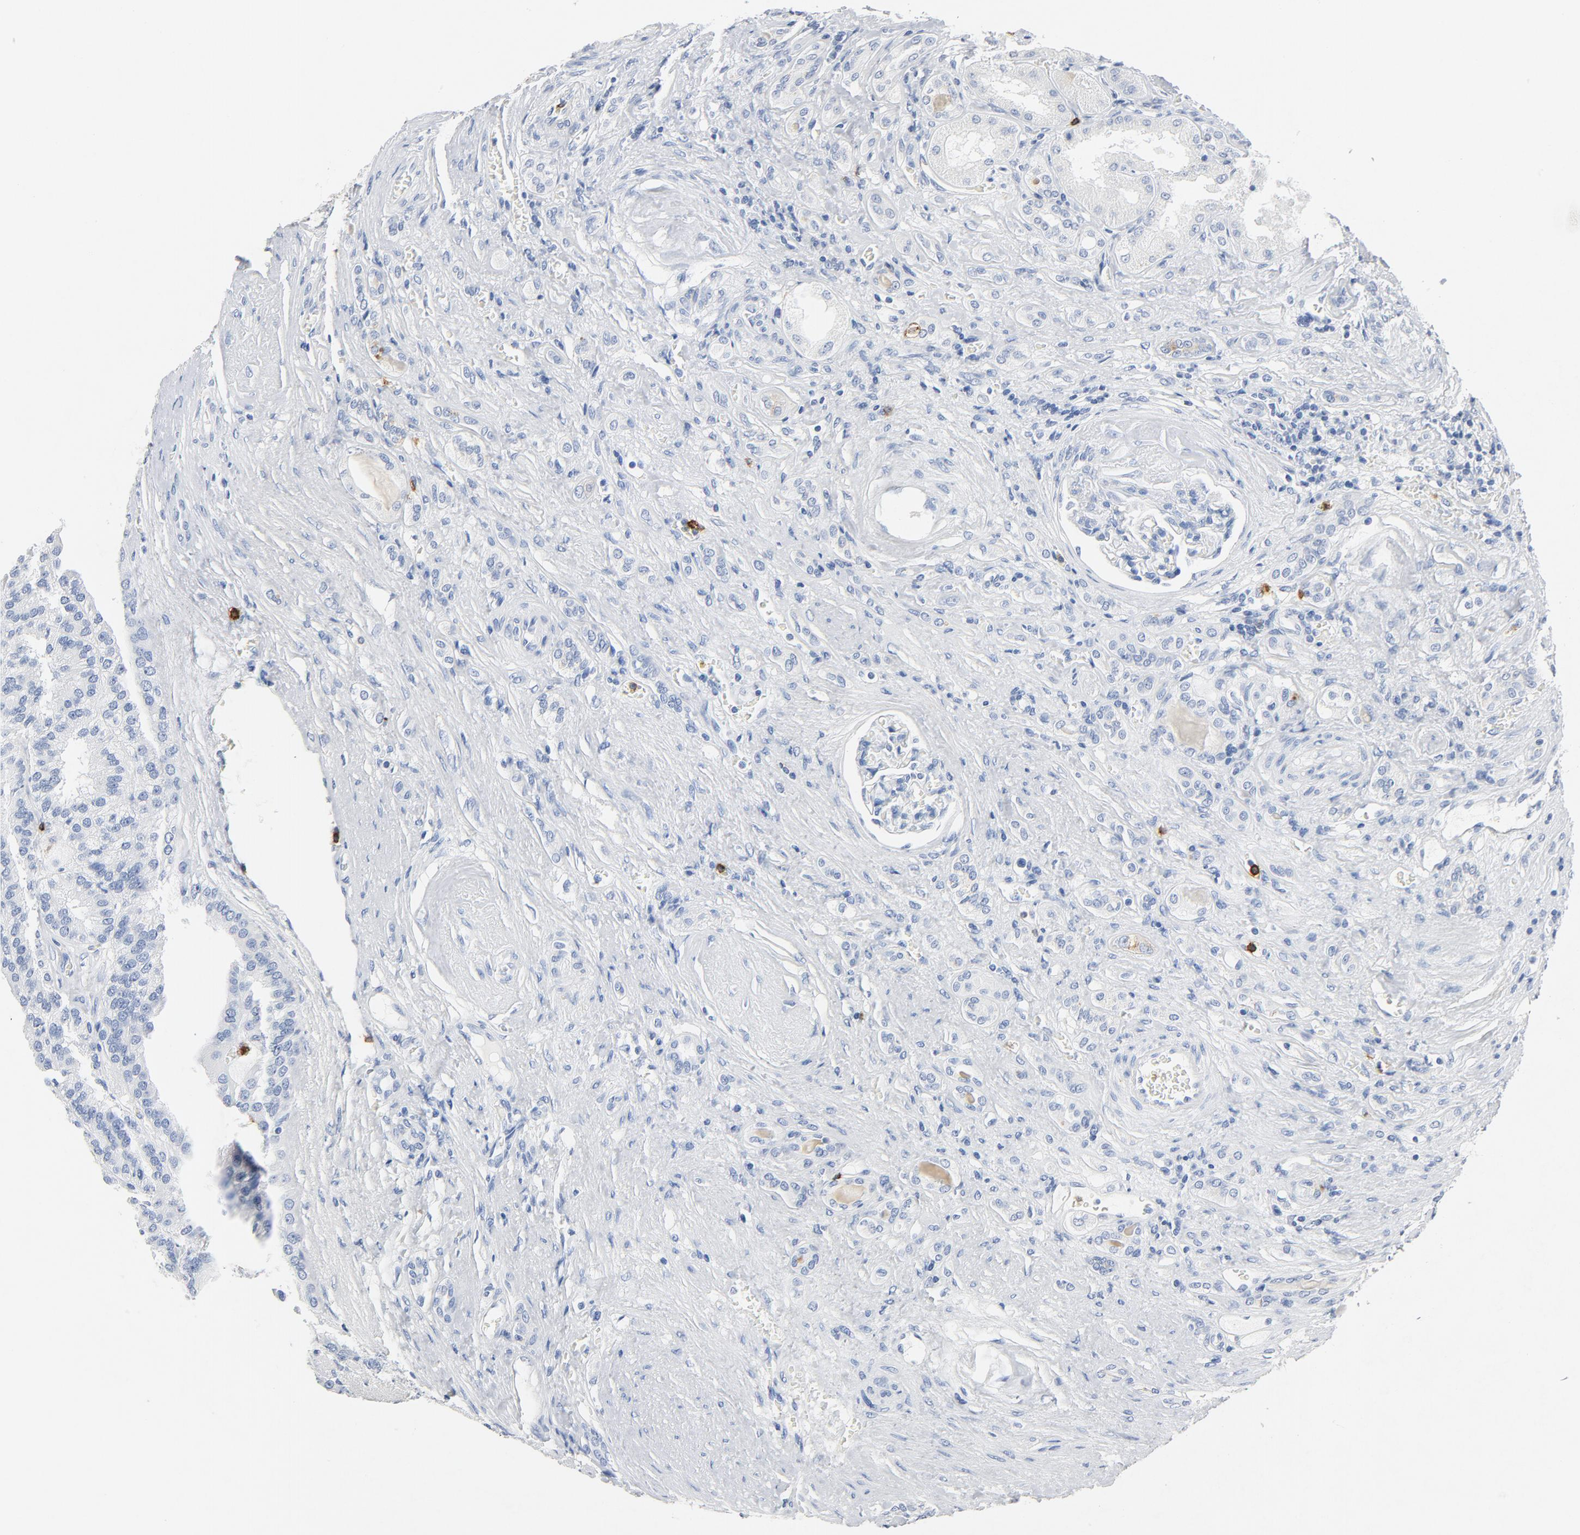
{"staining": {"intensity": "negative", "quantity": "none", "location": "none"}, "tissue": "renal cancer", "cell_type": "Tumor cells", "image_type": "cancer", "snomed": [{"axis": "morphology", "description": "Adenocarcinoma, NOS"}, {"axis": "topography", "description": "Kidney"}], "caption": "Image shows no protein staining in tumor cells of renal adenocarcinoma tissue.", "gene": "PTPRB", "patient": {"sex": "male", "age": 46}}